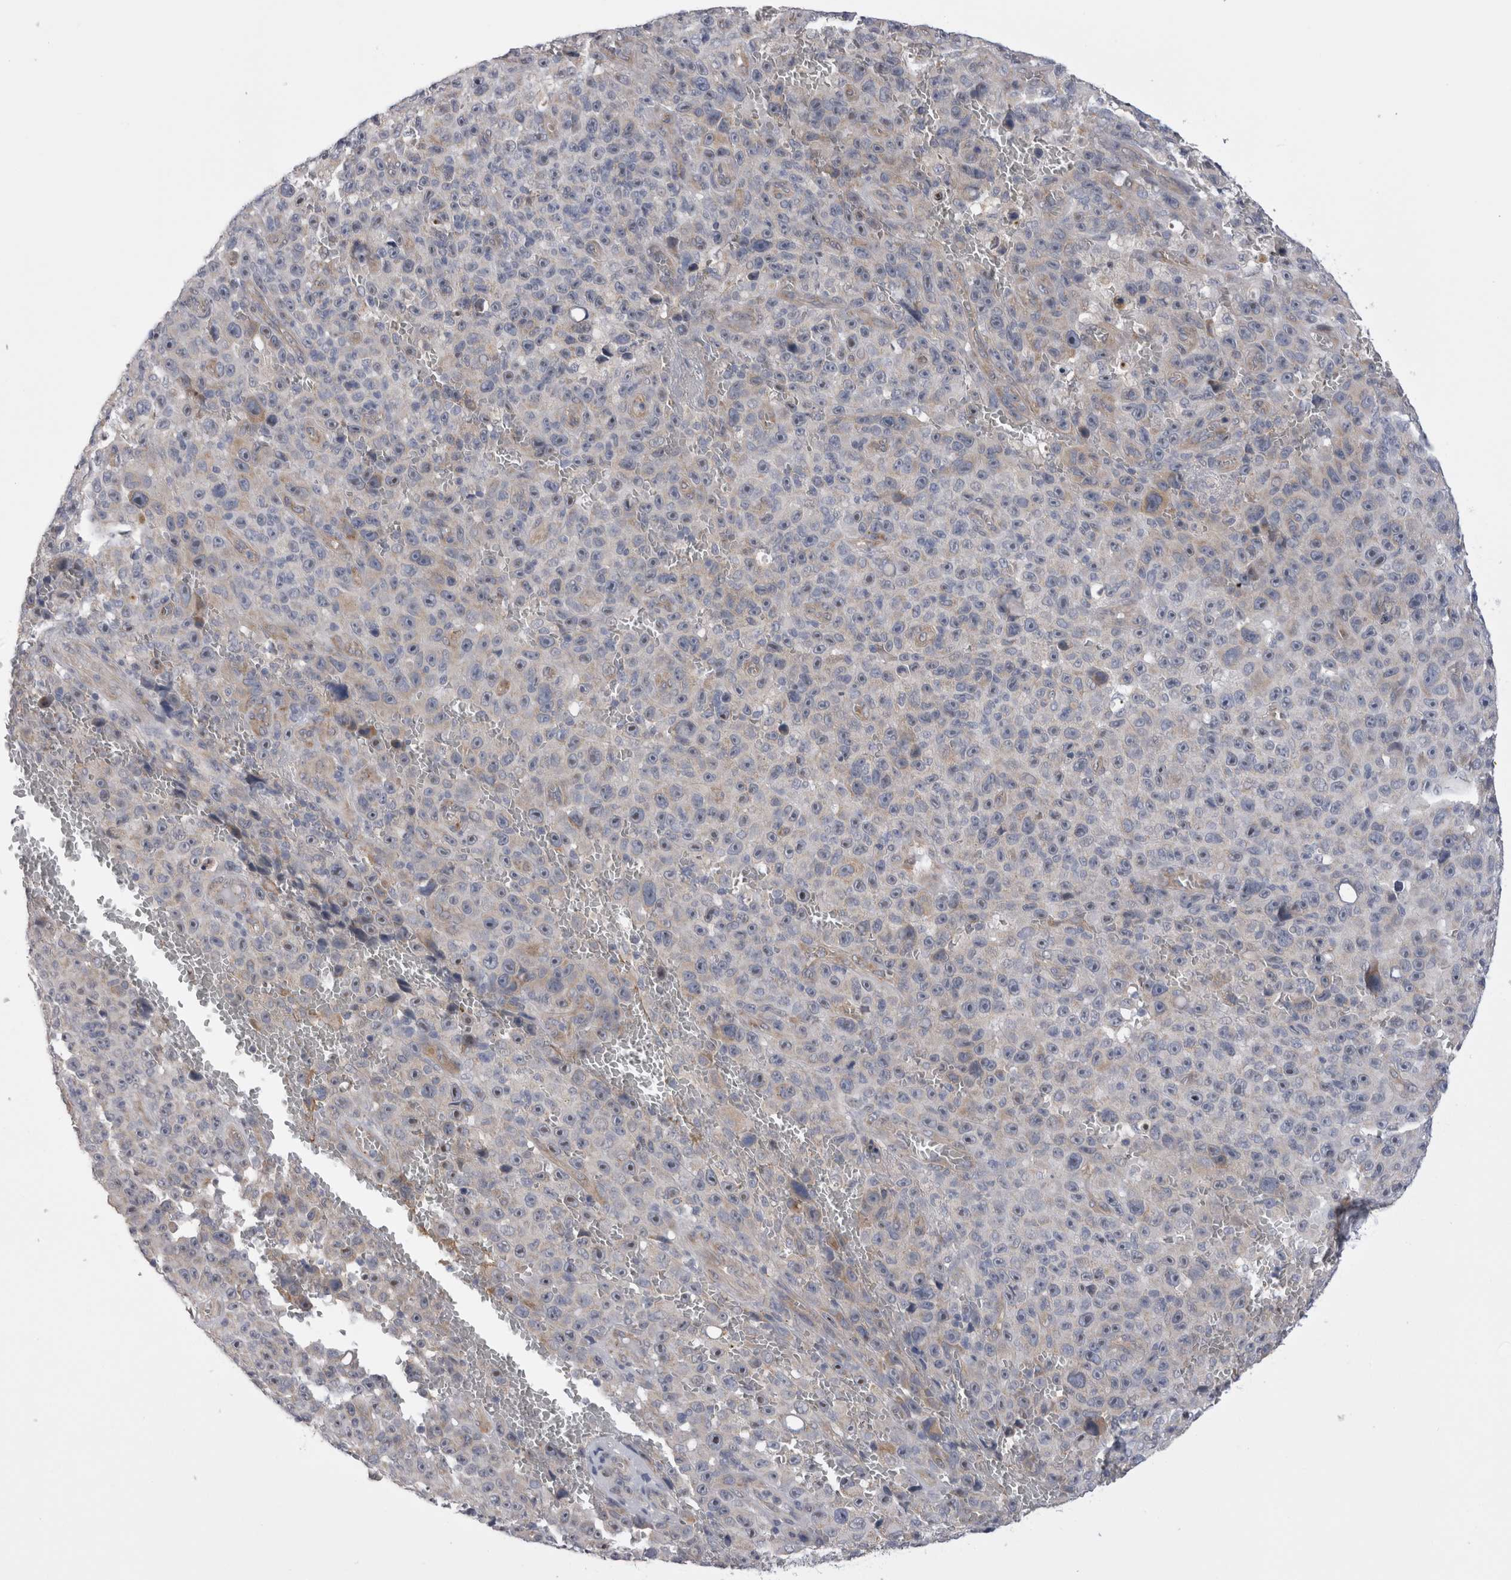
{"staining": {"intensity": "weak", "quantity": "25%-75%", "location": "cytoplasmic/membranous"}, "tissue": "melanoma", "cell_type": "Tumor cells", "image_type": "cancer", "snomed": [{"axis": "morphology", "description": "Malignant melanoma, NOS"}, {"axis": "topography", "description": "Skin"}], "caption": "Immunohistochemistry image of melanoma stained for a protein (brown), which exhibits low levels of weak cytoplasmic/membranous expression in approximately 25%-75% of tumor cells.", "gene": "ARHGAP29", "patient": {"sex": "female", "age": 82}}